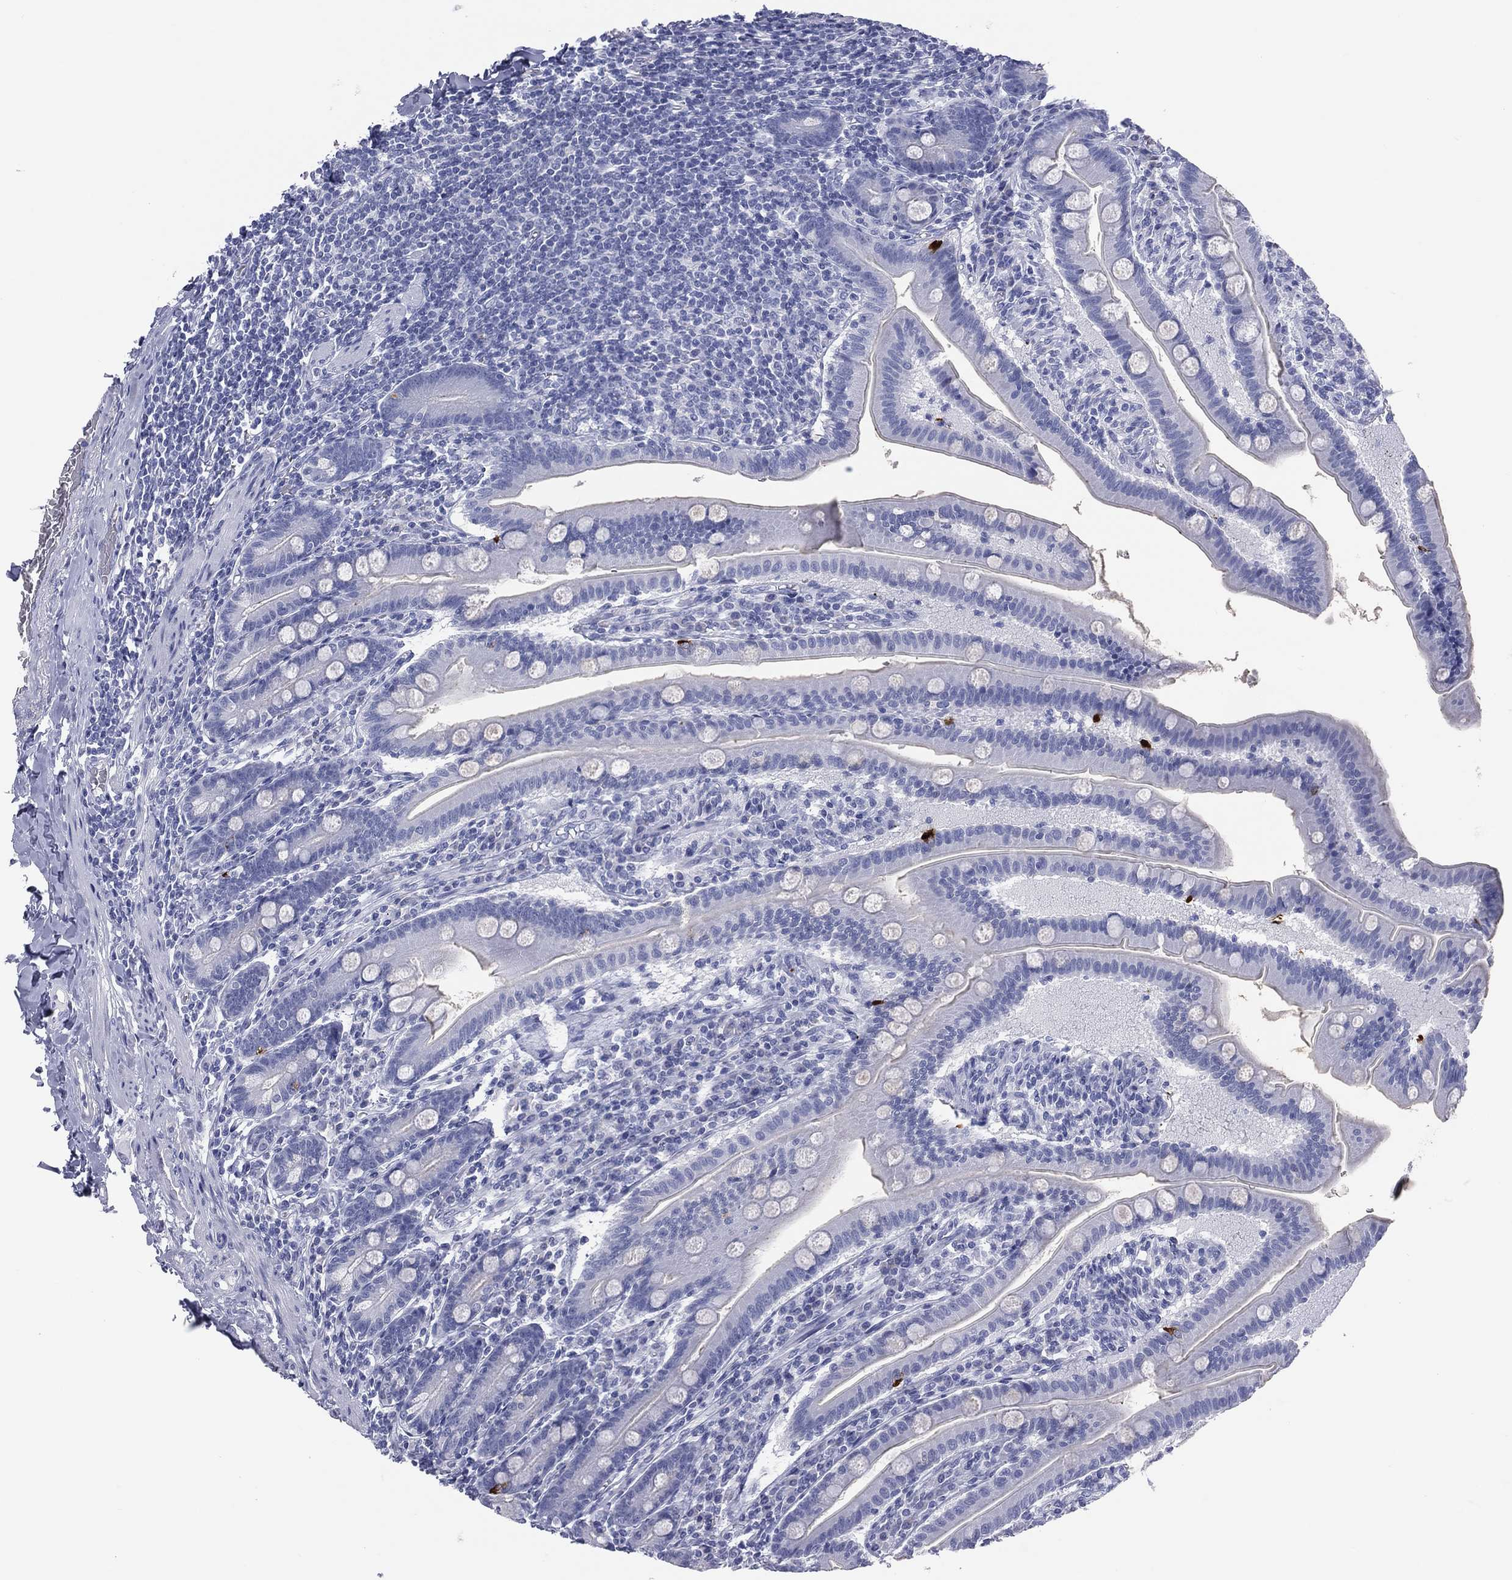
{"staining": {"intensity": "strong", "quantity": "<25%", "location": "cytoplasmic/membranous"}, "tissue": "small intestine", "cell_type": "Glandular cells", "image_type": "normal", "snomed": [{"axis": "morphology", "description": "Normal tissue, NOS"}, {"axis": "topography", "description": "Small intestine"}], "caption": "About <25% of glandular cells in unremarkable human small intestine demonstrate strong cytoplasmic/membranous protein staining as visualized by brown immunohistochemical staining.", "gene": "MLN", "patient": {"sex": "male", "age": 66}}